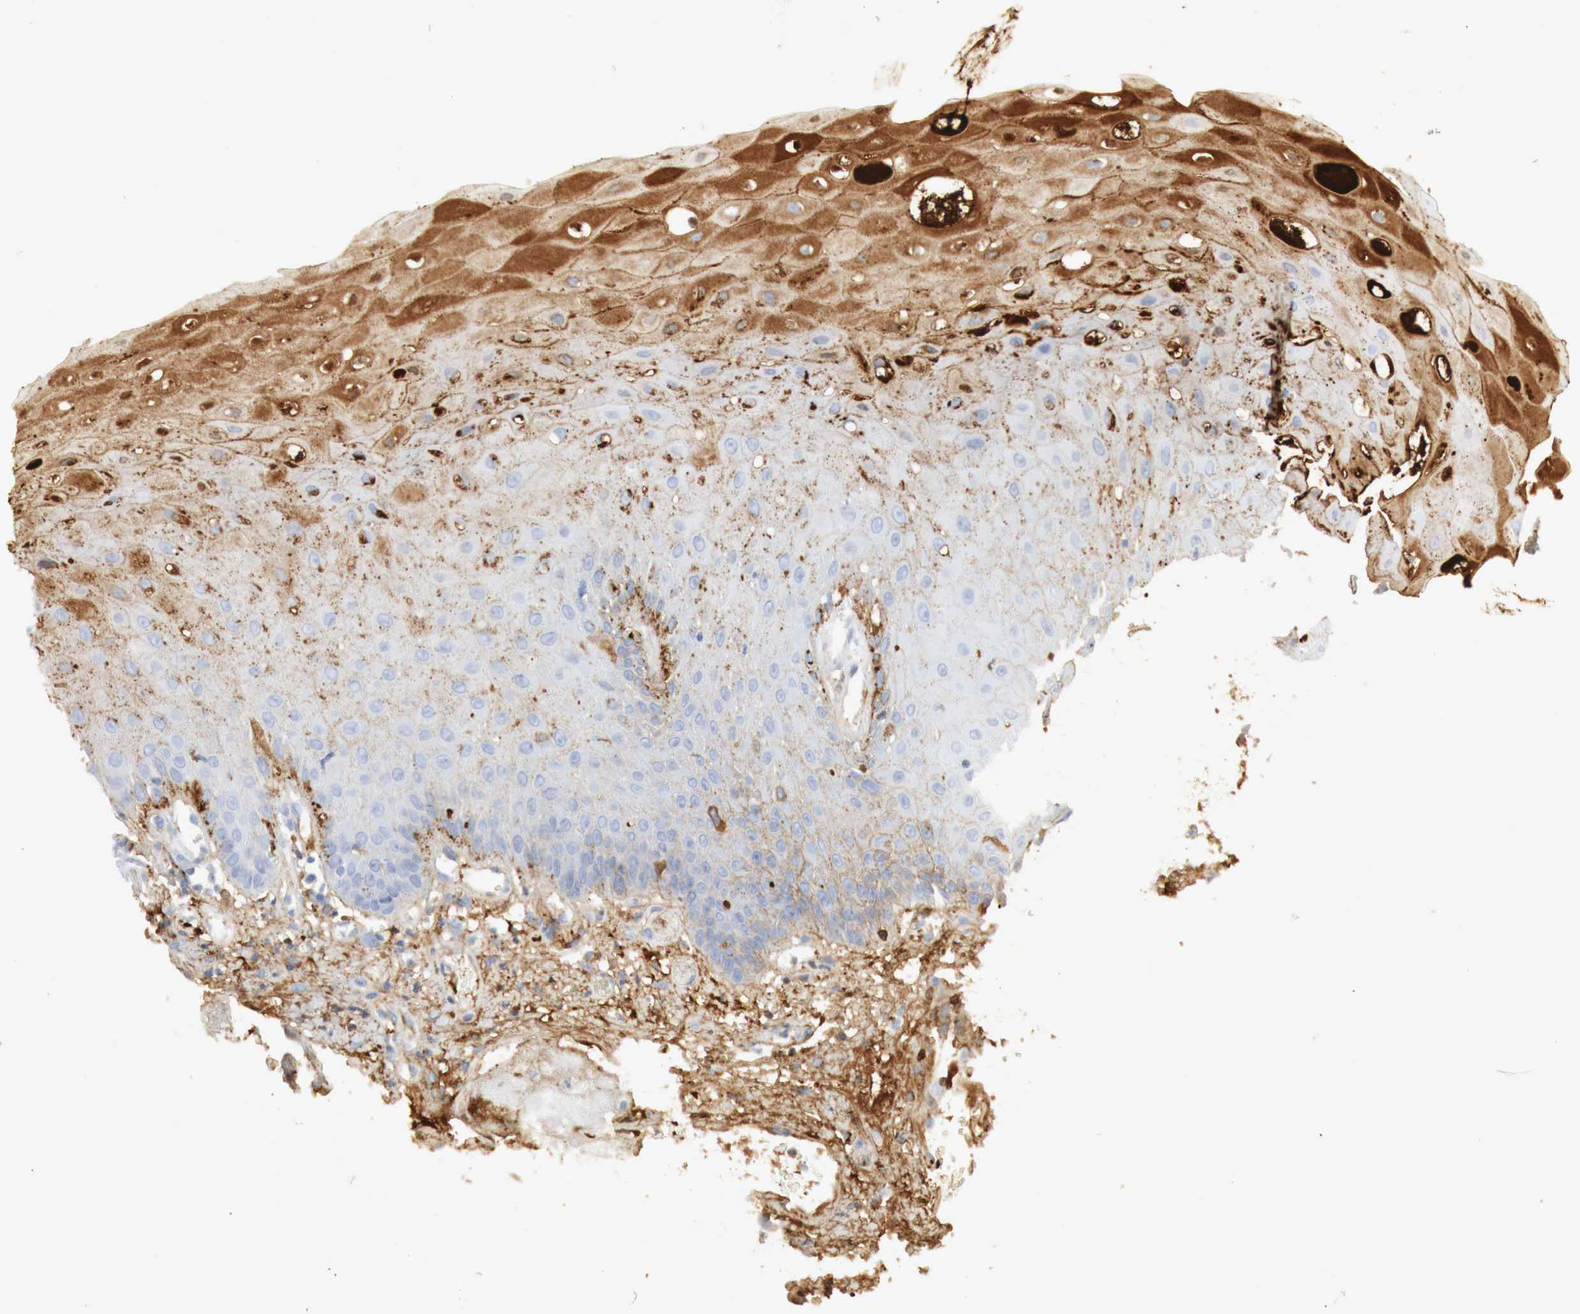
{"staining": {"intensity": "moderate", "quantity": "25%-75%", "location": "cytoplasmic/membranous"}, "tissue": "oral mucosa", "cell_type": "Squamous epithelial cells", "image_type": "normal", "snomed": [{"axis": "morphology", "description": "Normal tissue, NOS"}, {"axis": "topography", "description": "Oral tissue"}], "caption": "A high-resolution histopathology image shows IHC staining of normal oral mucosa, which displays moderate cytoplasmic/membranous staining in approximately 25%-75% of squamous epithelial cells.", "gene": "IGLC3", "patient": {"sex": "male", "age": 54}}